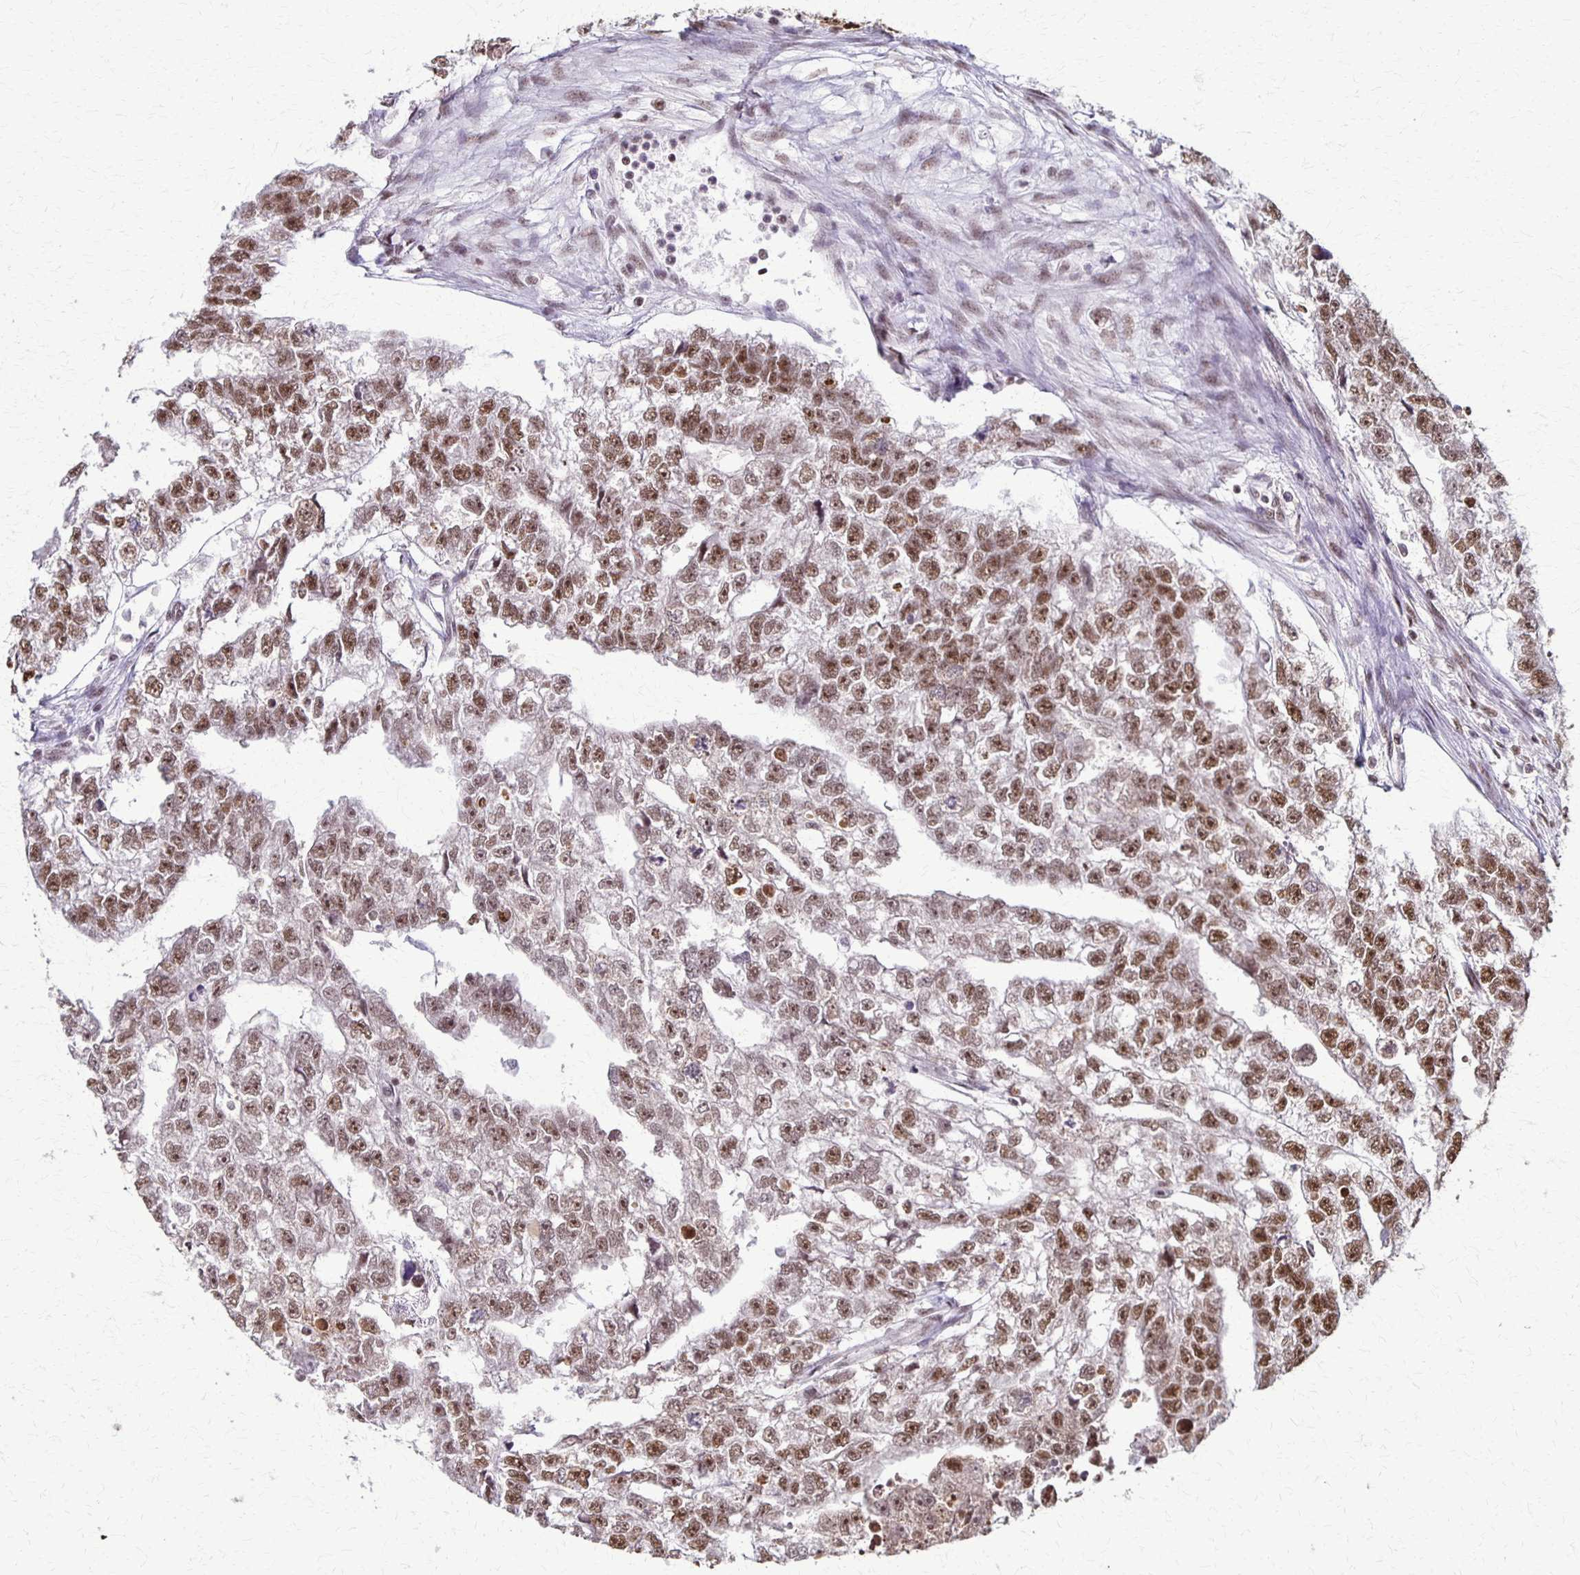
{"staining": {"intensity": "moderate", "quantity": ">75%", "location": "nuclear"}, "tissue": "testis cancer", "cell_type": "Tumor cells", "image_type": "cancer", "snomed": [{"axis": "morphology", "description": "Carcinoma, Embryonal, NOS"}, {"axis": "morphology", "description": "Teratoma, malignant, NOS"}, {"axis": "topography", "description": "Testis"}], "caption": "High-power microscopy captured an IHC histopathology image of testis cancer (malignant teratoma), revealing moderate nuclear positivity in about >75% of tumor cells.", "gene": "XRCC6", "patient": {"sex": "male", "age": 44}}